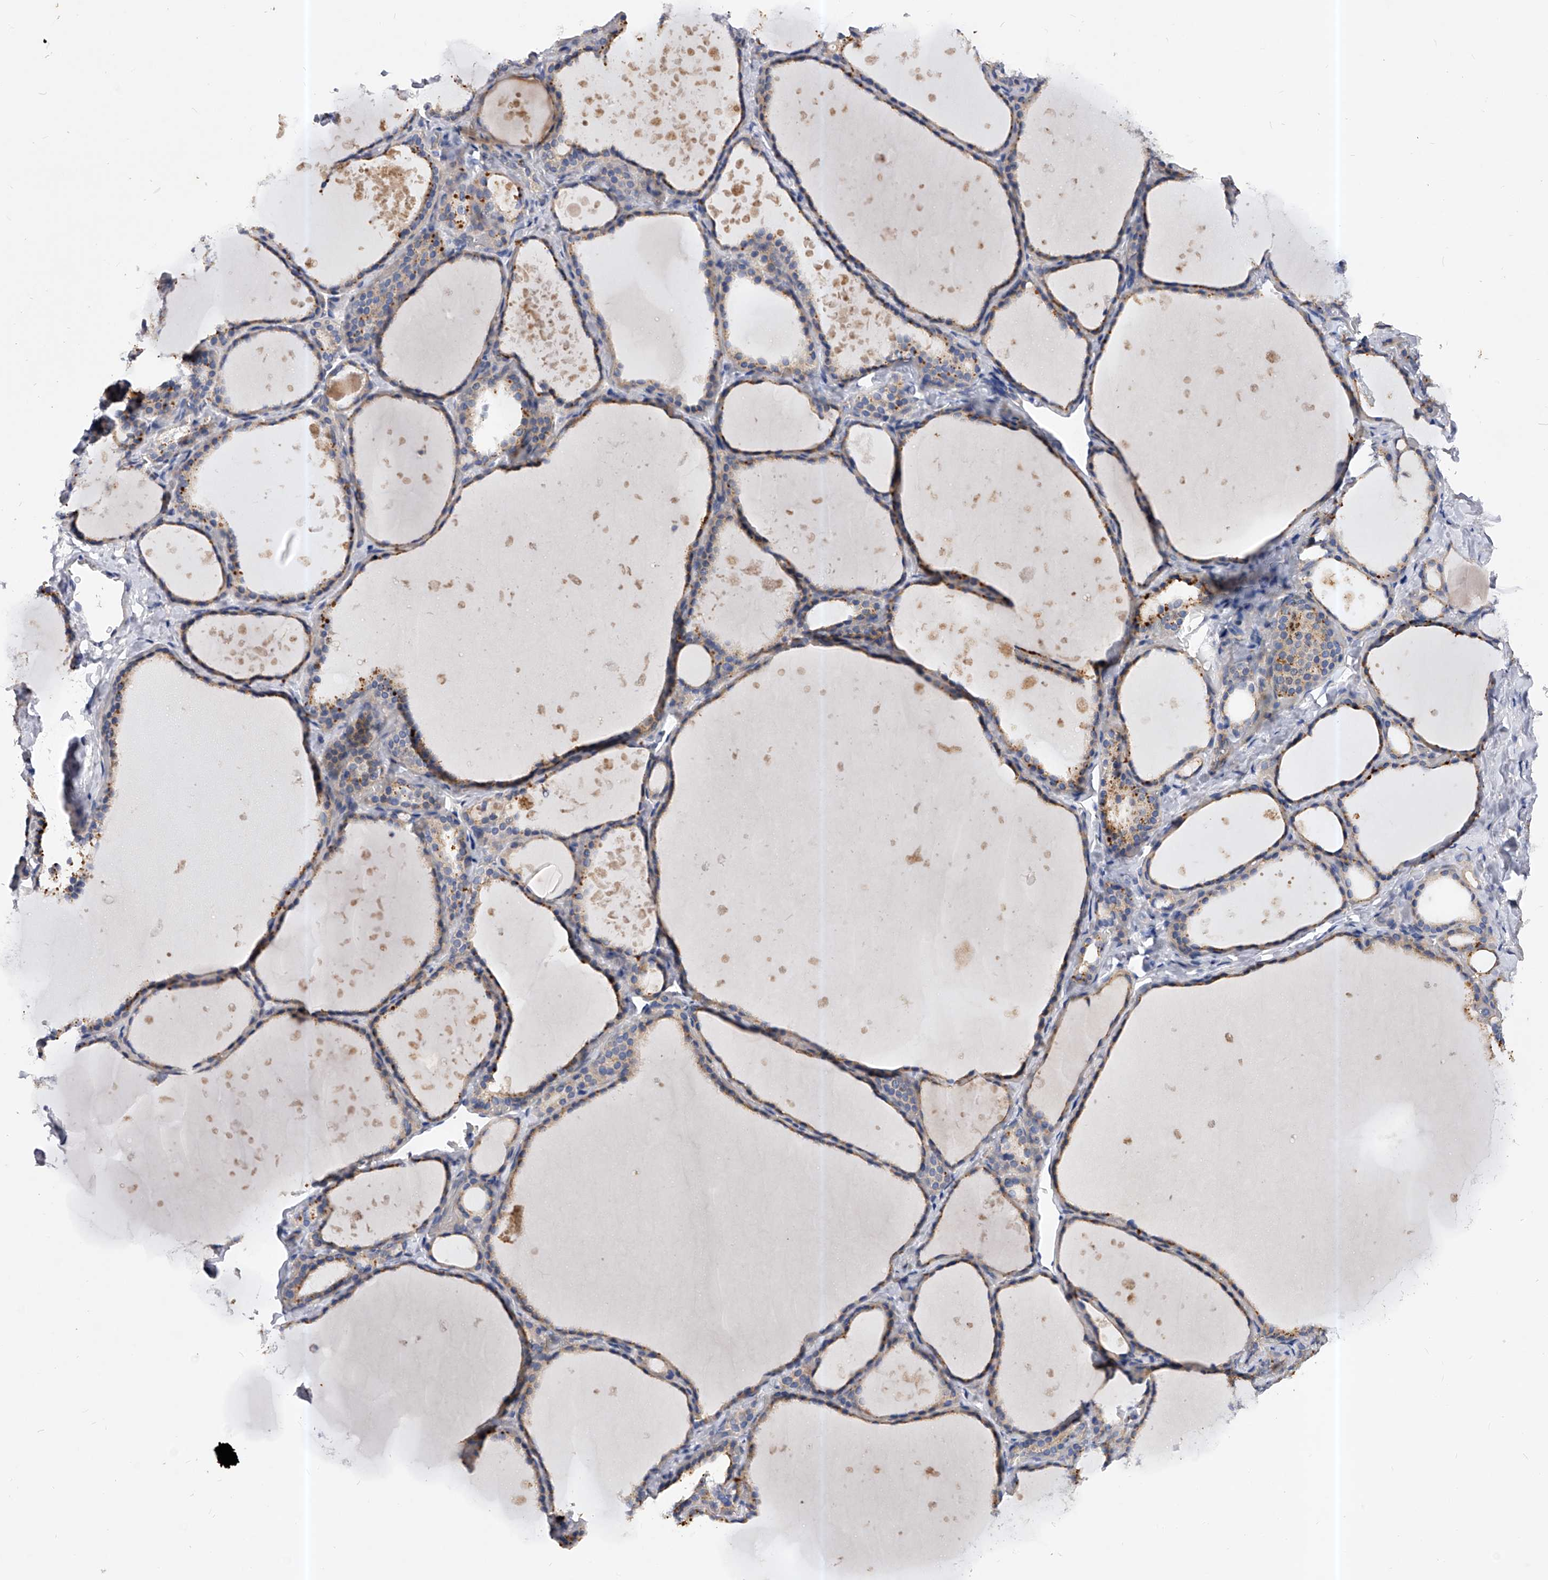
{"staining": {"intensity": "weak", "quantity": ">75%", "location": "cytoplasmic/membranous"}, "tissue": "thyroid gland", "cell_type": "Glandular cells", "image_type": "normal", "snomed": [{"axis": "morphology", "description": "Normal tissue, NOS"}, {"axis": "topography", "description": "Thyroid gland"}], "caption": "Protein staining of normal thyroid gland shows weak cytoplasmic/membranous staining in approximately >75% of glandular cells. (DAB = brown stain, brightfield microscopy at high magnification).", "gene": "PPP5C", "patient": {"sex": "female", "age": 44}}